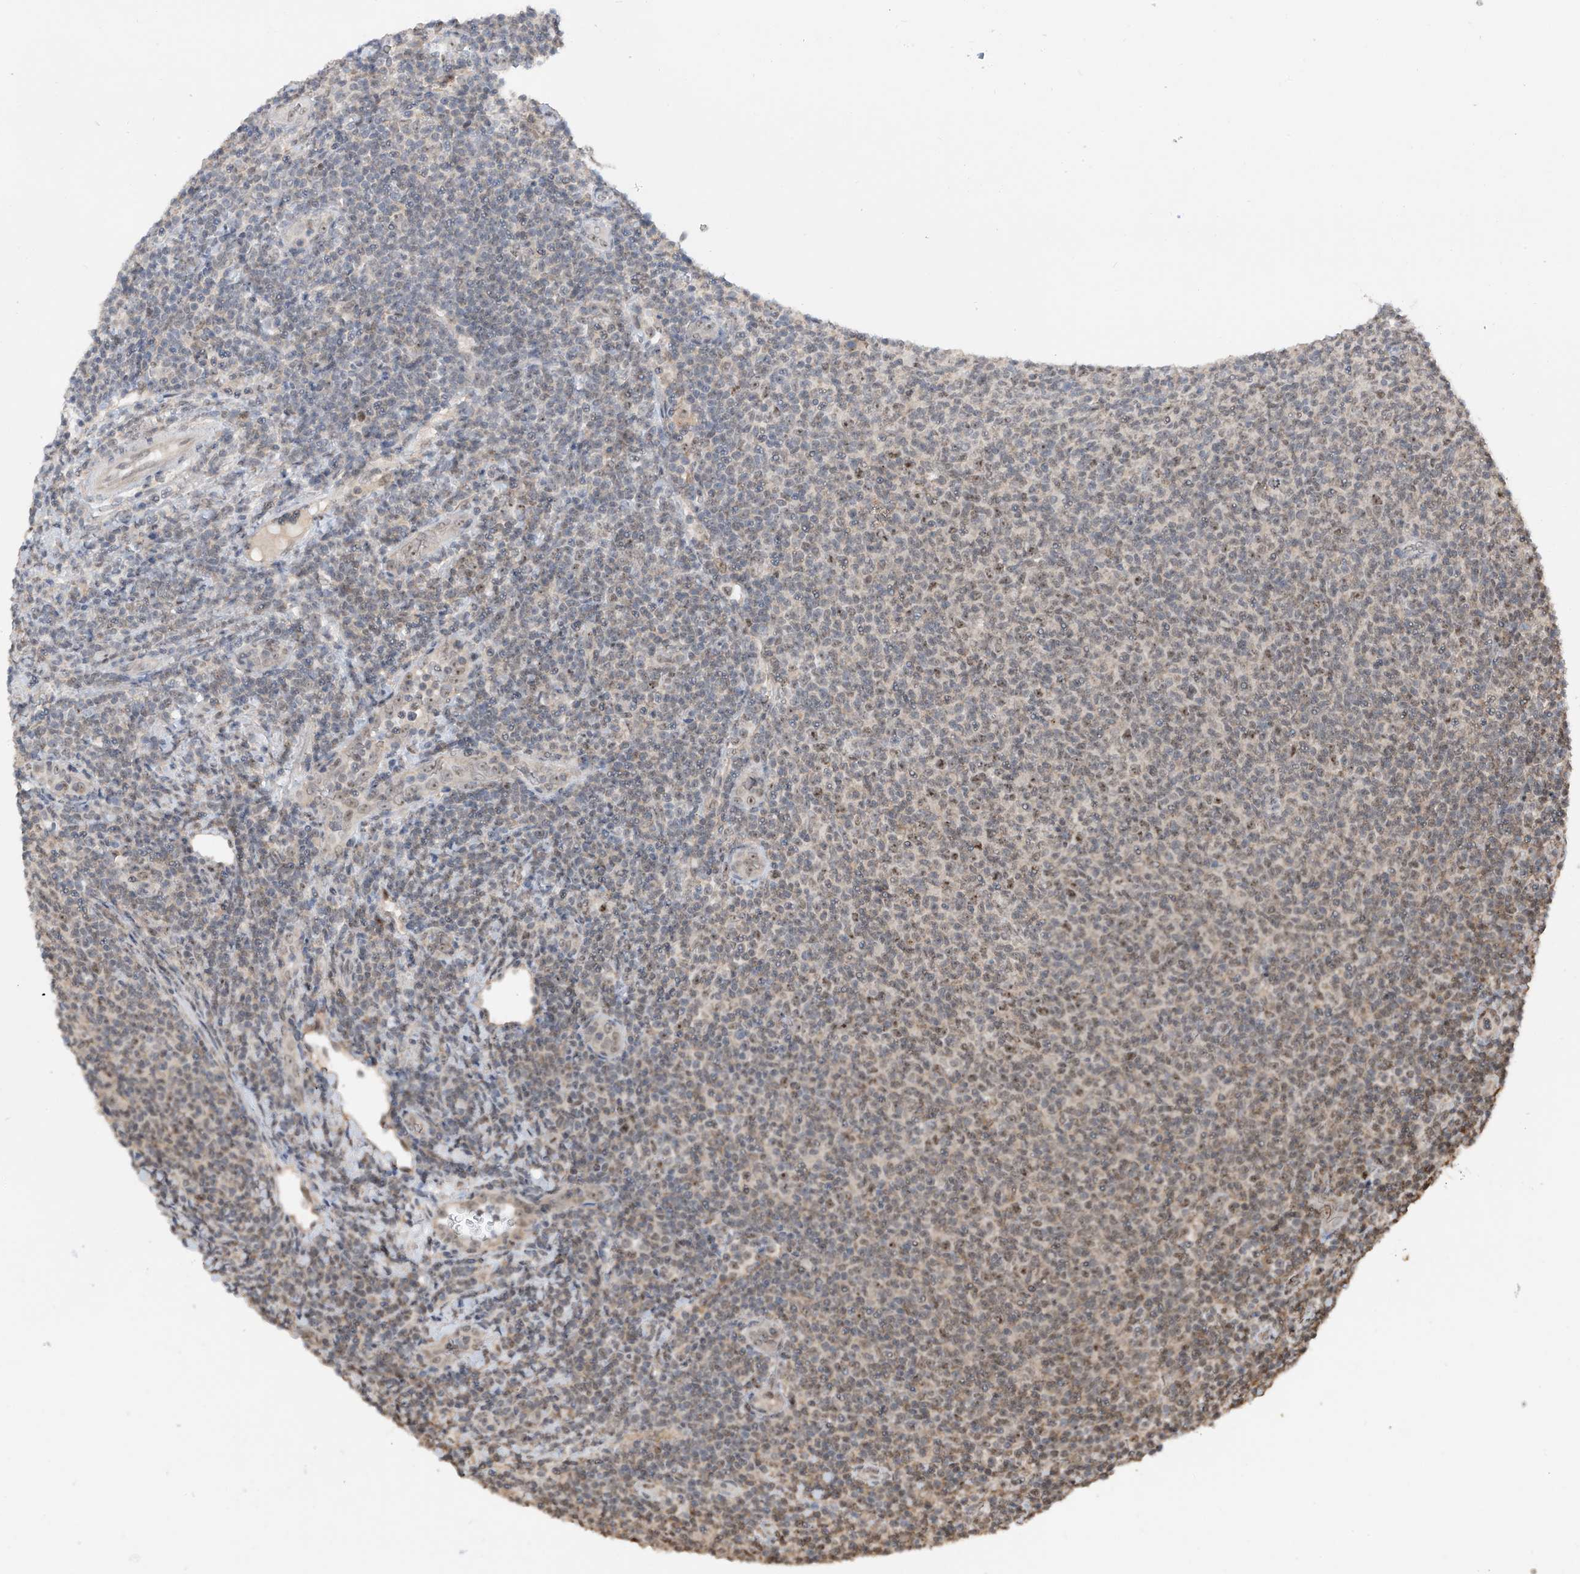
{"staining": {"intensity": "weak", "quantity": "<25%", "location": "nuclear"}, "tissue": "lymphoma", "cell_type": "Tumor cells", "image_type": "cancer", "snomed": [{"axis": "morphology", "description": "Malignant lymphoma, non-Hodgkin's type, Low grade"}, {"axis": "topography", "description": "Lymph node"}], "caption": "Lymphoma was stained to show a protein in brown. There is no significant expression in tumor cells.", "gene": "C1orf131", "patient": {"sex": "male", "age": 66}}